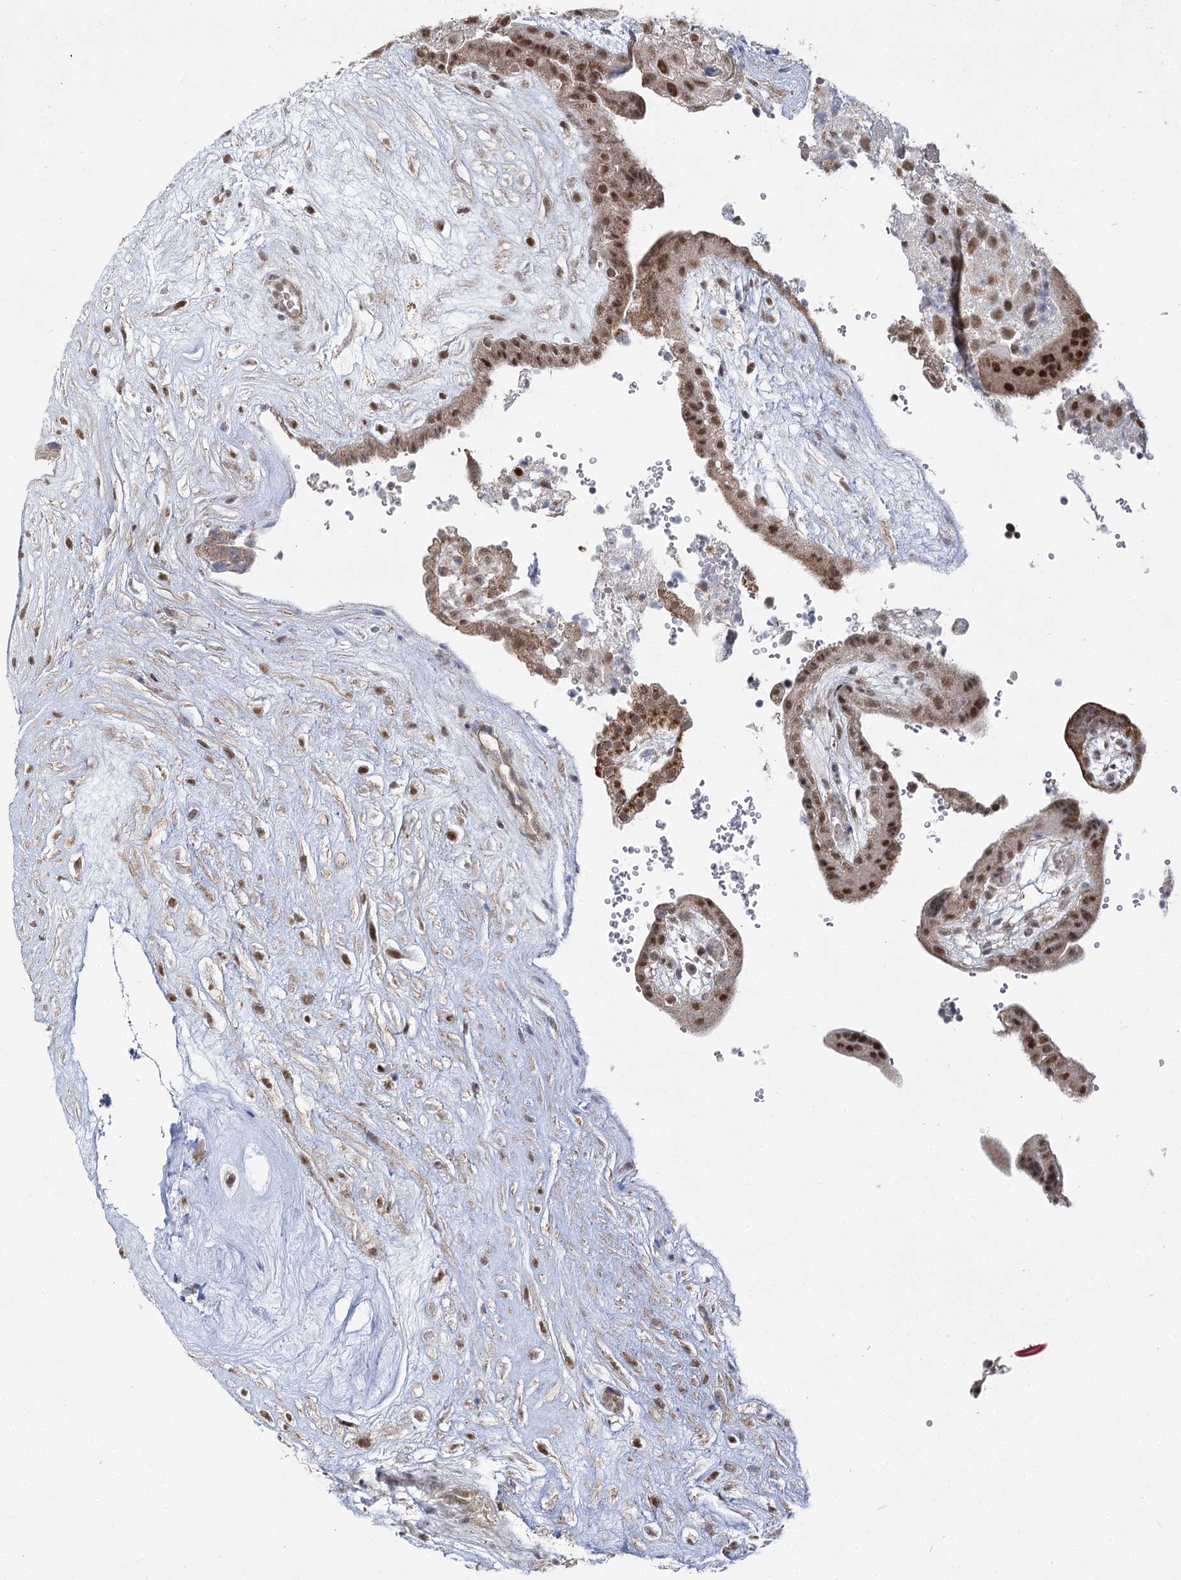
{"staining": {"intensity": "strong", "quantity": "25%-75%", "location": "cytoplasmic/membranous,nuclear"}, "tissue": "placenta", "cell_type": "Trophoblastic cells", "image_type": "normal", "snomed": [{"axis": "morphology", "description": "Normal tissue, NOS"}, {"axis": "topography", "description": "Placenta"}], "caption": "Immunohistochemical staining of unremarkable human placenta displays strong cytoplasmic/membranous,nuclear protein expression in approximately 25%-75% of trophoblastic cells.", "gene": "SLC4A1AP", "patient": {"sex": "female", "age": 18}}